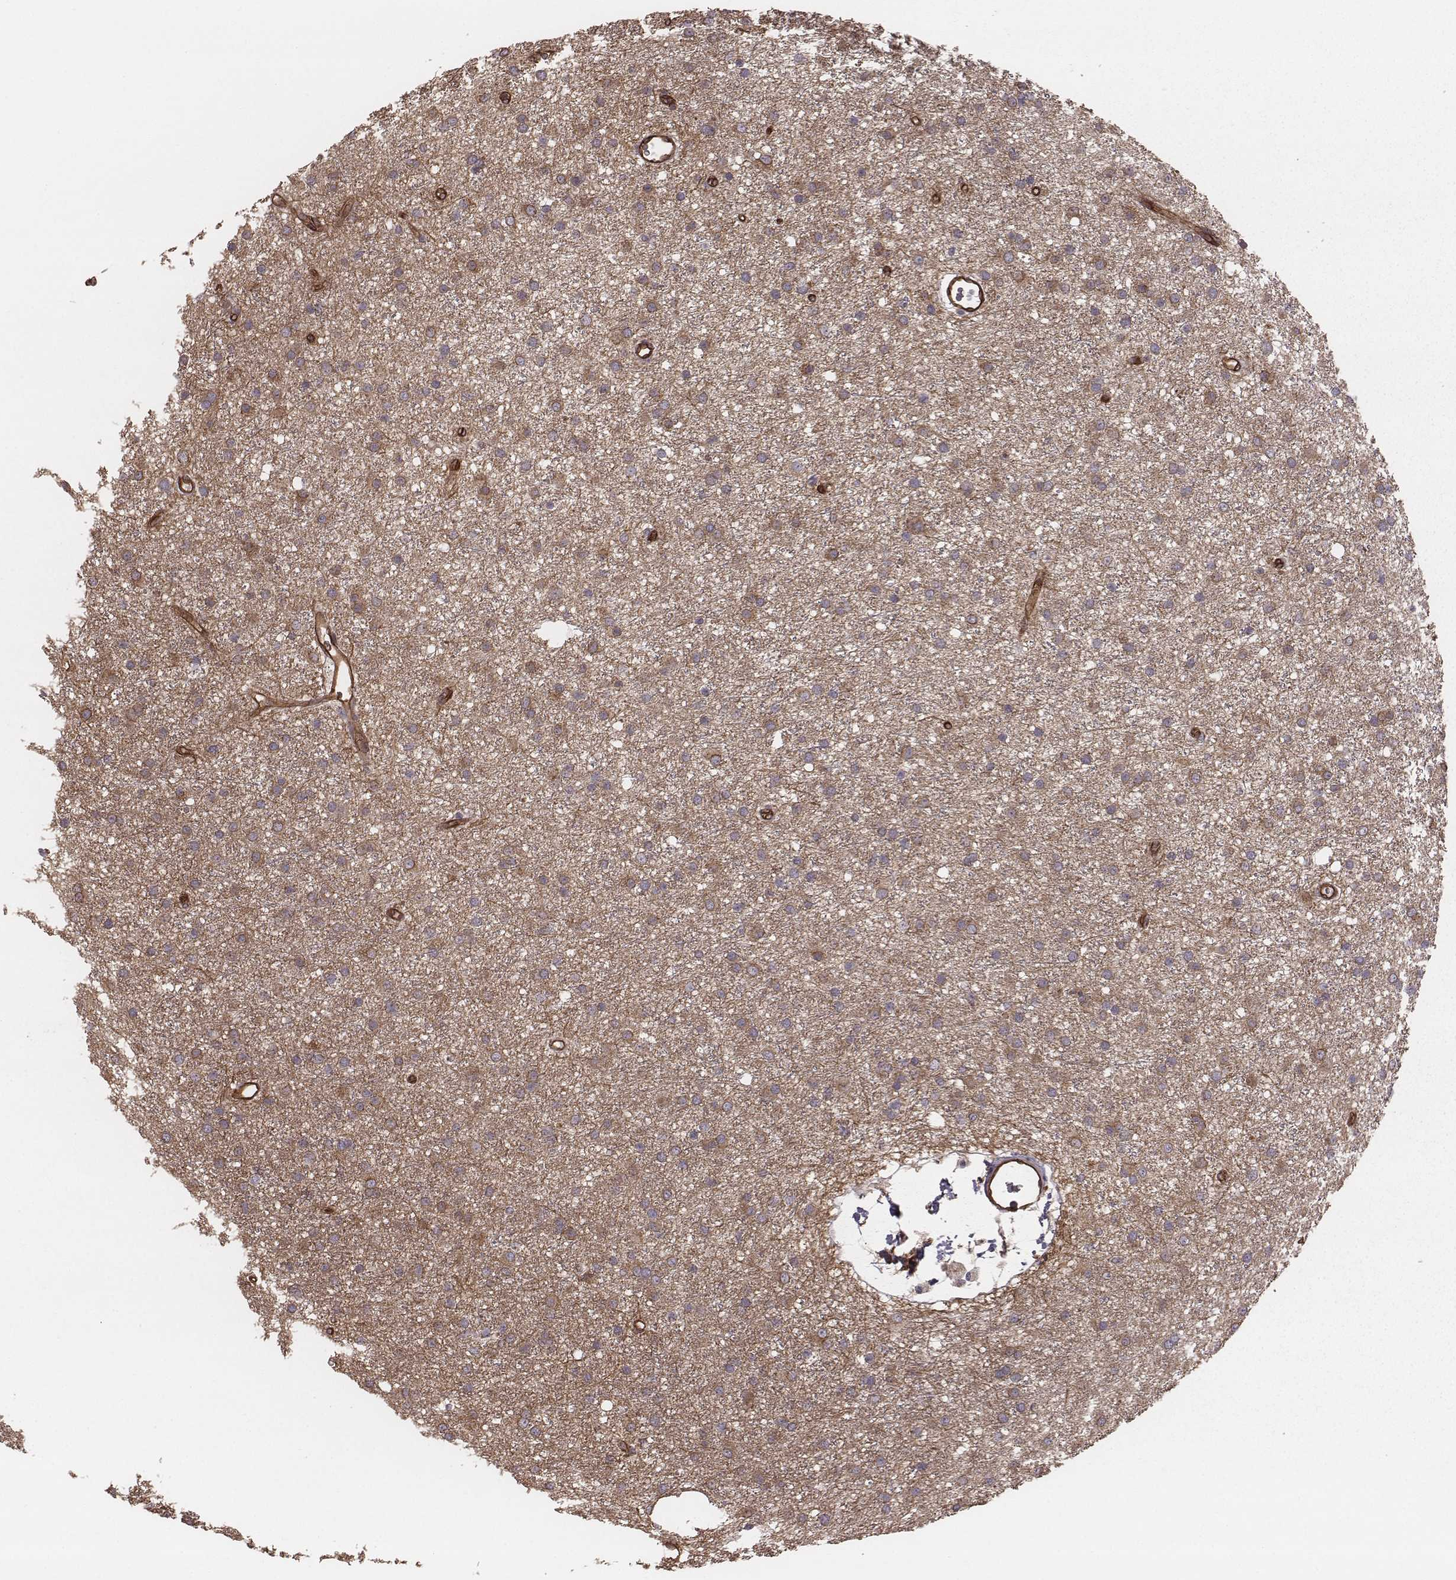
{"staining": {"intensity": "moderate", "quantity": ">75%", "location": "cytoplasmic/membranous"}, "tissue": "glioma", "cell_type": "Tumor cells", "image_type": "cancer", "snomed": [{"axis": "morphology", "description": "Glioma, malignant, Low grade"}, {"axis": "topography", "description": "Brain"}], "caption": "IHC micrograph of neoplastic tissue: human malignant low-grade glioma stained using immunohistochemistry shows medium levels of moderate protein expression localized specifically in the cytoplasmic/membranous of tumor cells, appearing as a cytoplasmic/membranous brown color.", "gene": "PALMD", "patient": {"sex": "male", "age": 27}}